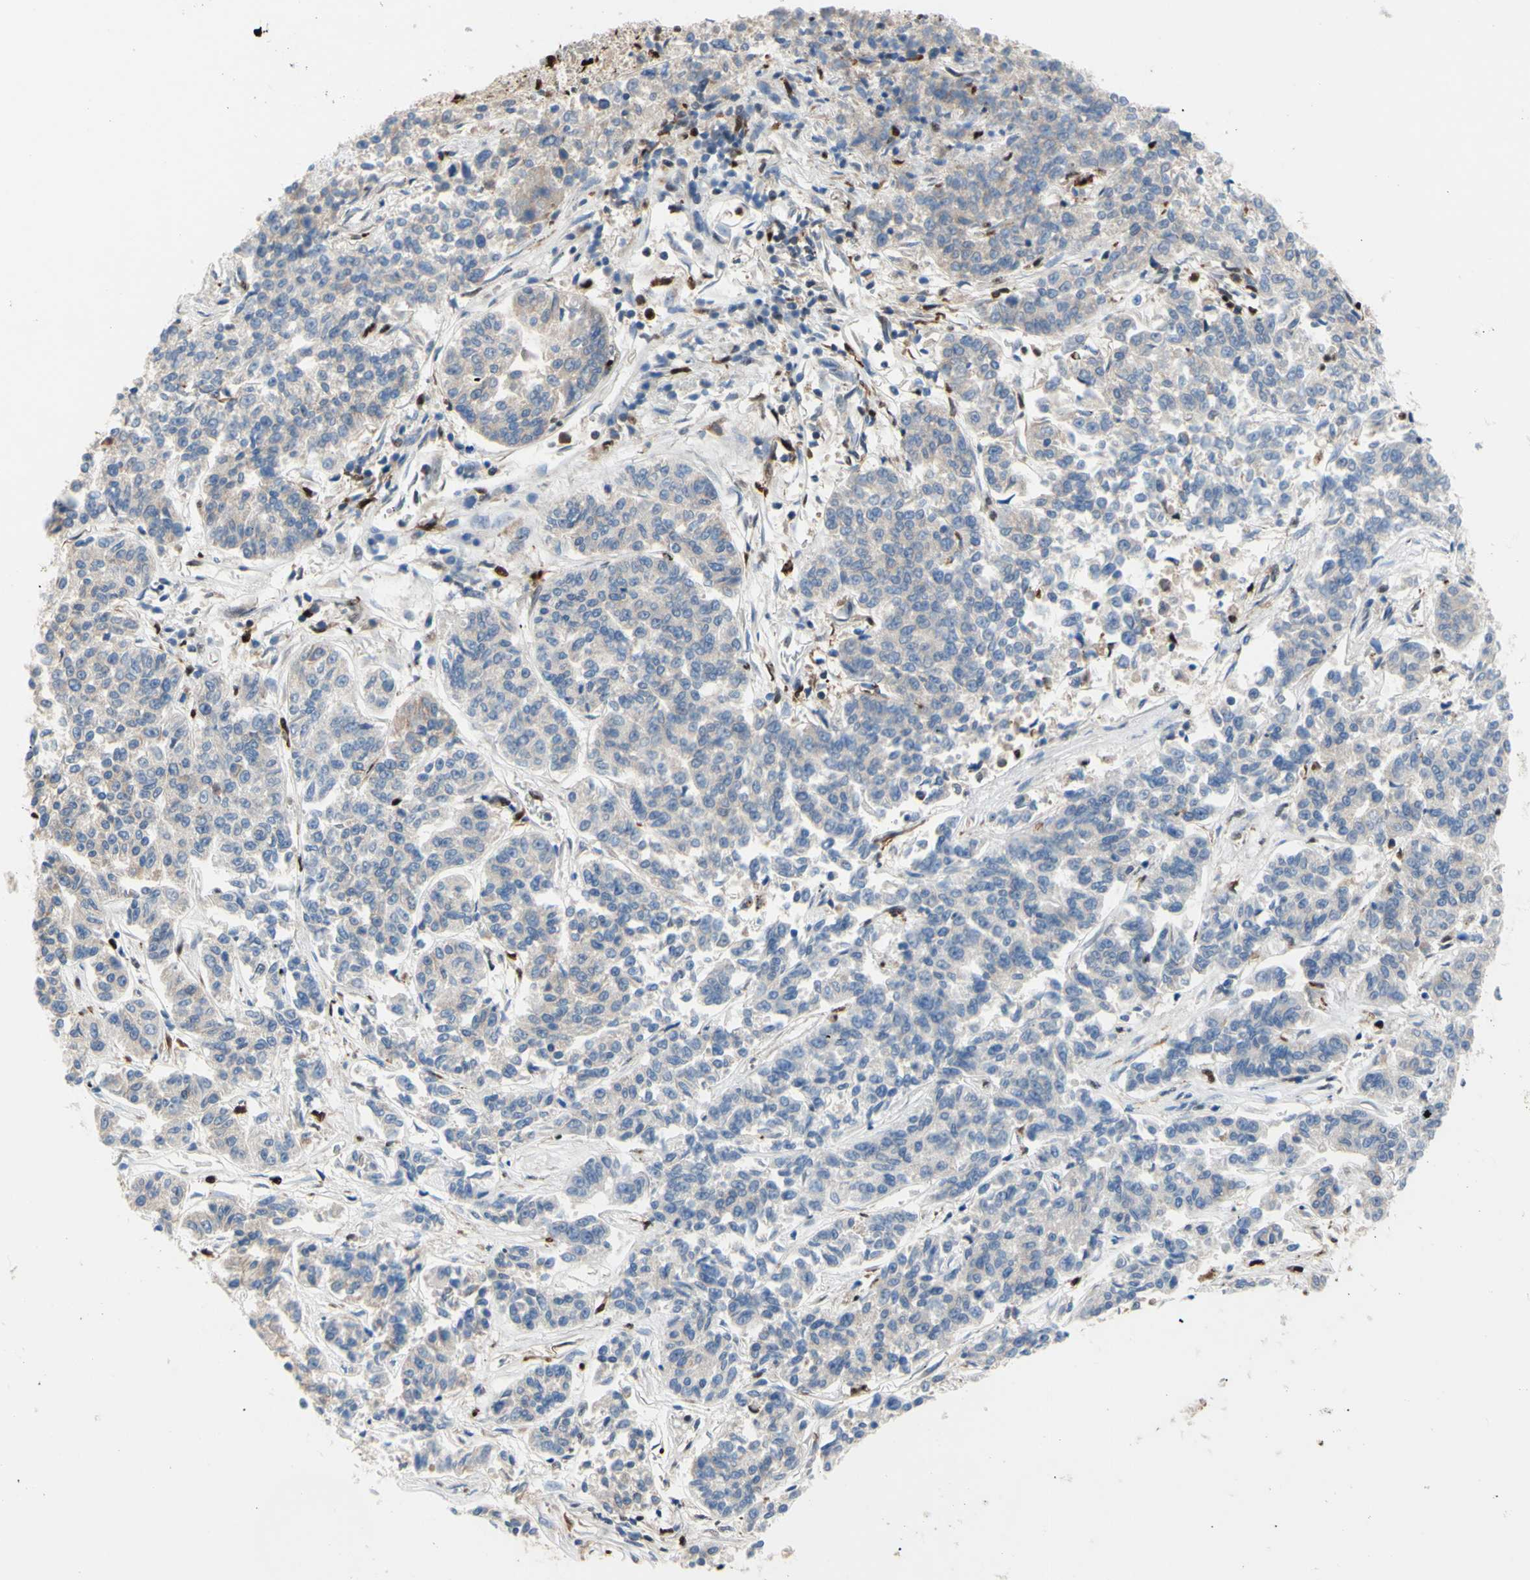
{"staining": {"intensity": "weak", "quantity": ">75%", "location": "cytoplasmic/membranous"}, "tissue": "lung cancer", "cell_type": "Tumor cells", "image_type": "cancer", "snomed": [{"axis": "morphology", "description": "Adenocarcinoma, NOS"}, {"axis": "topography", "description": "Lung"}], "caption": "Immunohistochemistry (DAB) staining of lung cancer (adenocarcinoma) demonstrates weak cytoplasmic/membranous protein staining in about >75% of tumor cells.", "gene": "EED", "patient": {"sex": "male", "age": 84}}